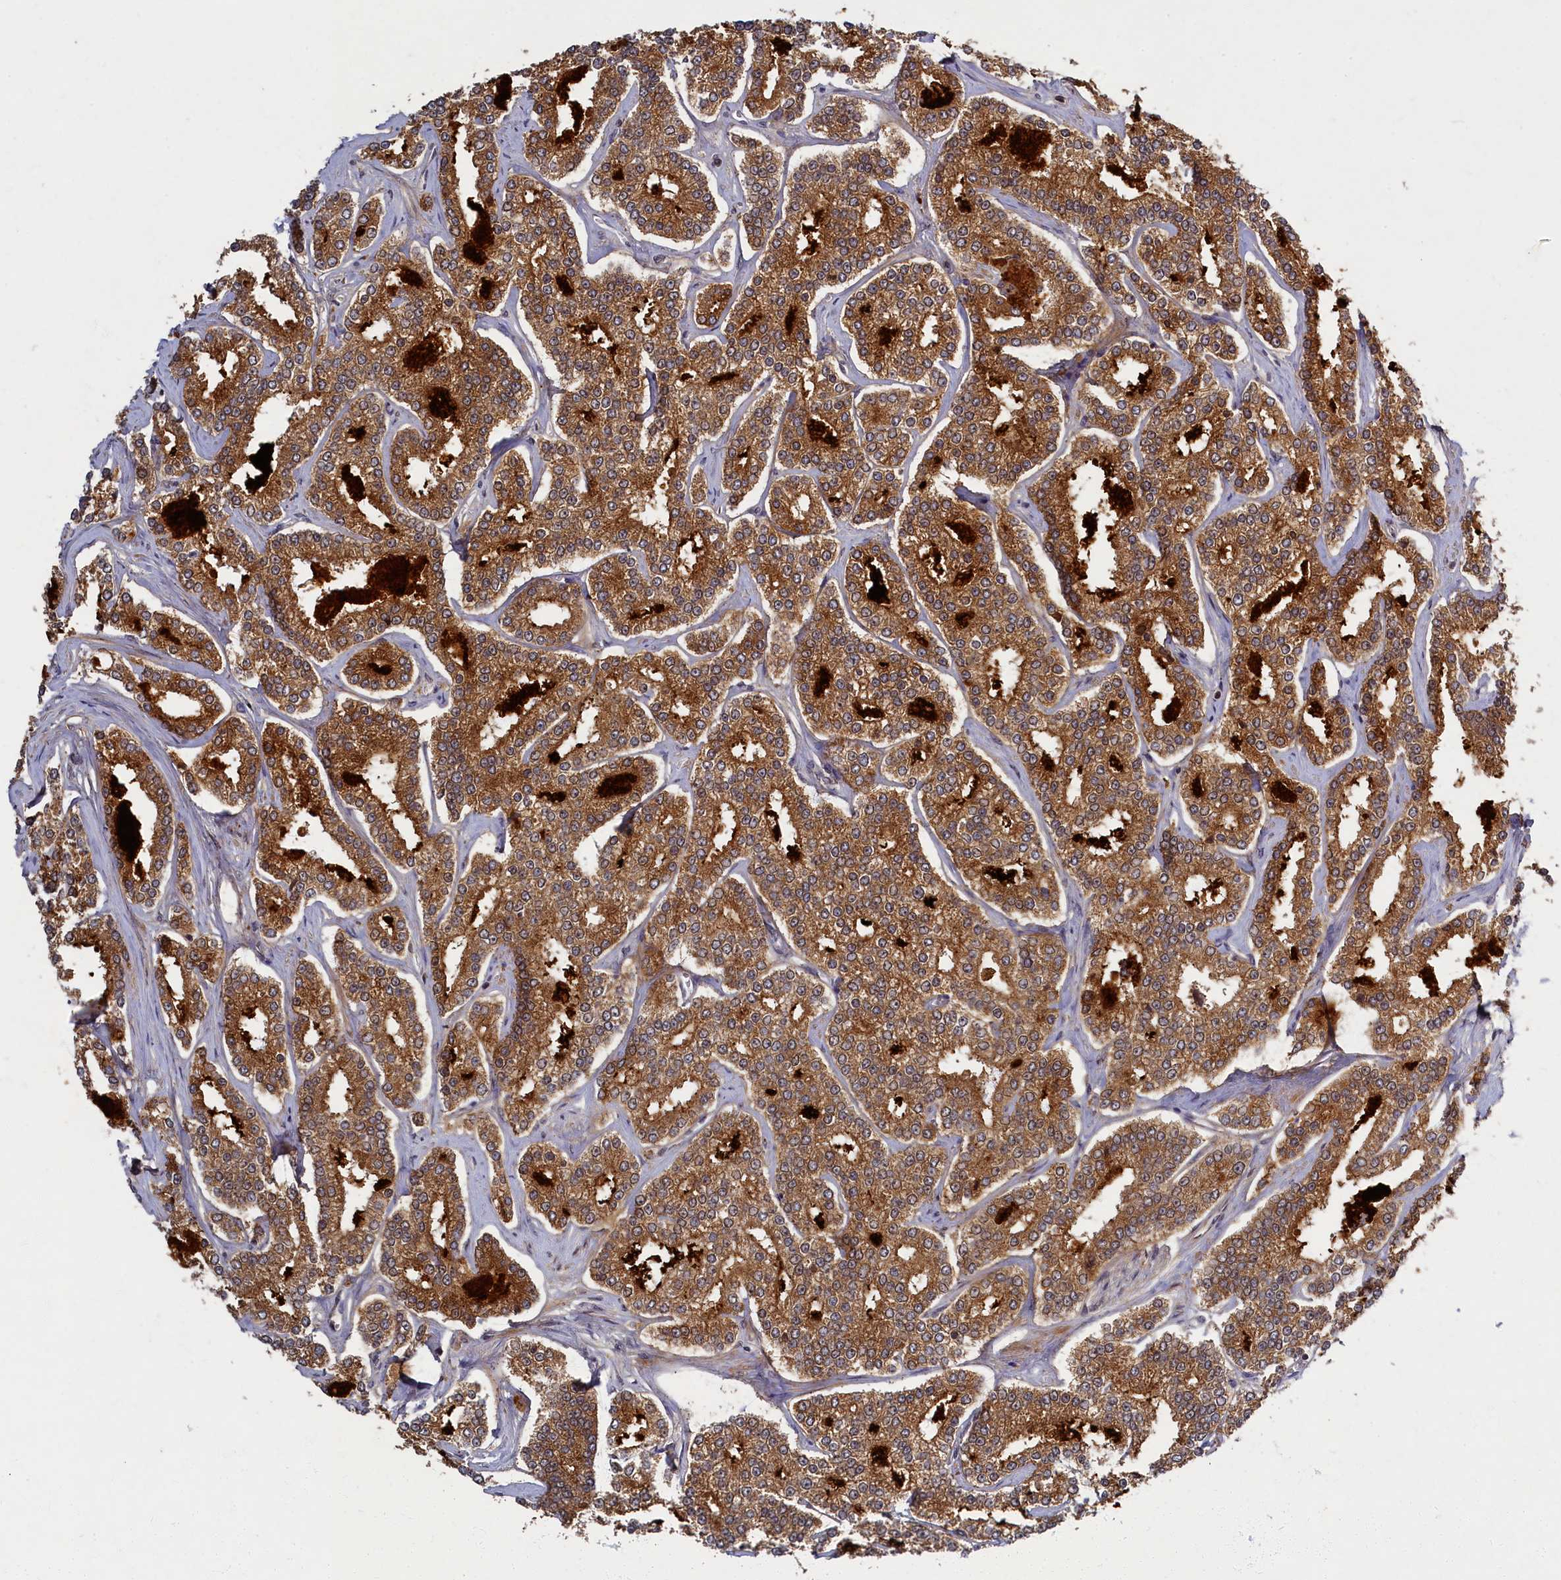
{"staining": {"intensity": "moderate", "quantity": ">75%", "location": "cytoplasmic/membranous"}, "tissue": "prostate cancer", "cell_type": "Tumor cells", "image_type": "cancer", "snomed": [{"axis": "morphology", "description": "Normal tissue, NOS"}, {"axis": "morphology", "description": "Adenocarcinoma, High grade"}, {"axis": "topography", "description": "Prostate"}], "caption": "Protein staining displays moderate cytoplasmic/membranous expression in about >75% of tumor cells in prostate cancer.", "gene": "BICD1", "patient": {"sex": "male", "age": 83}}